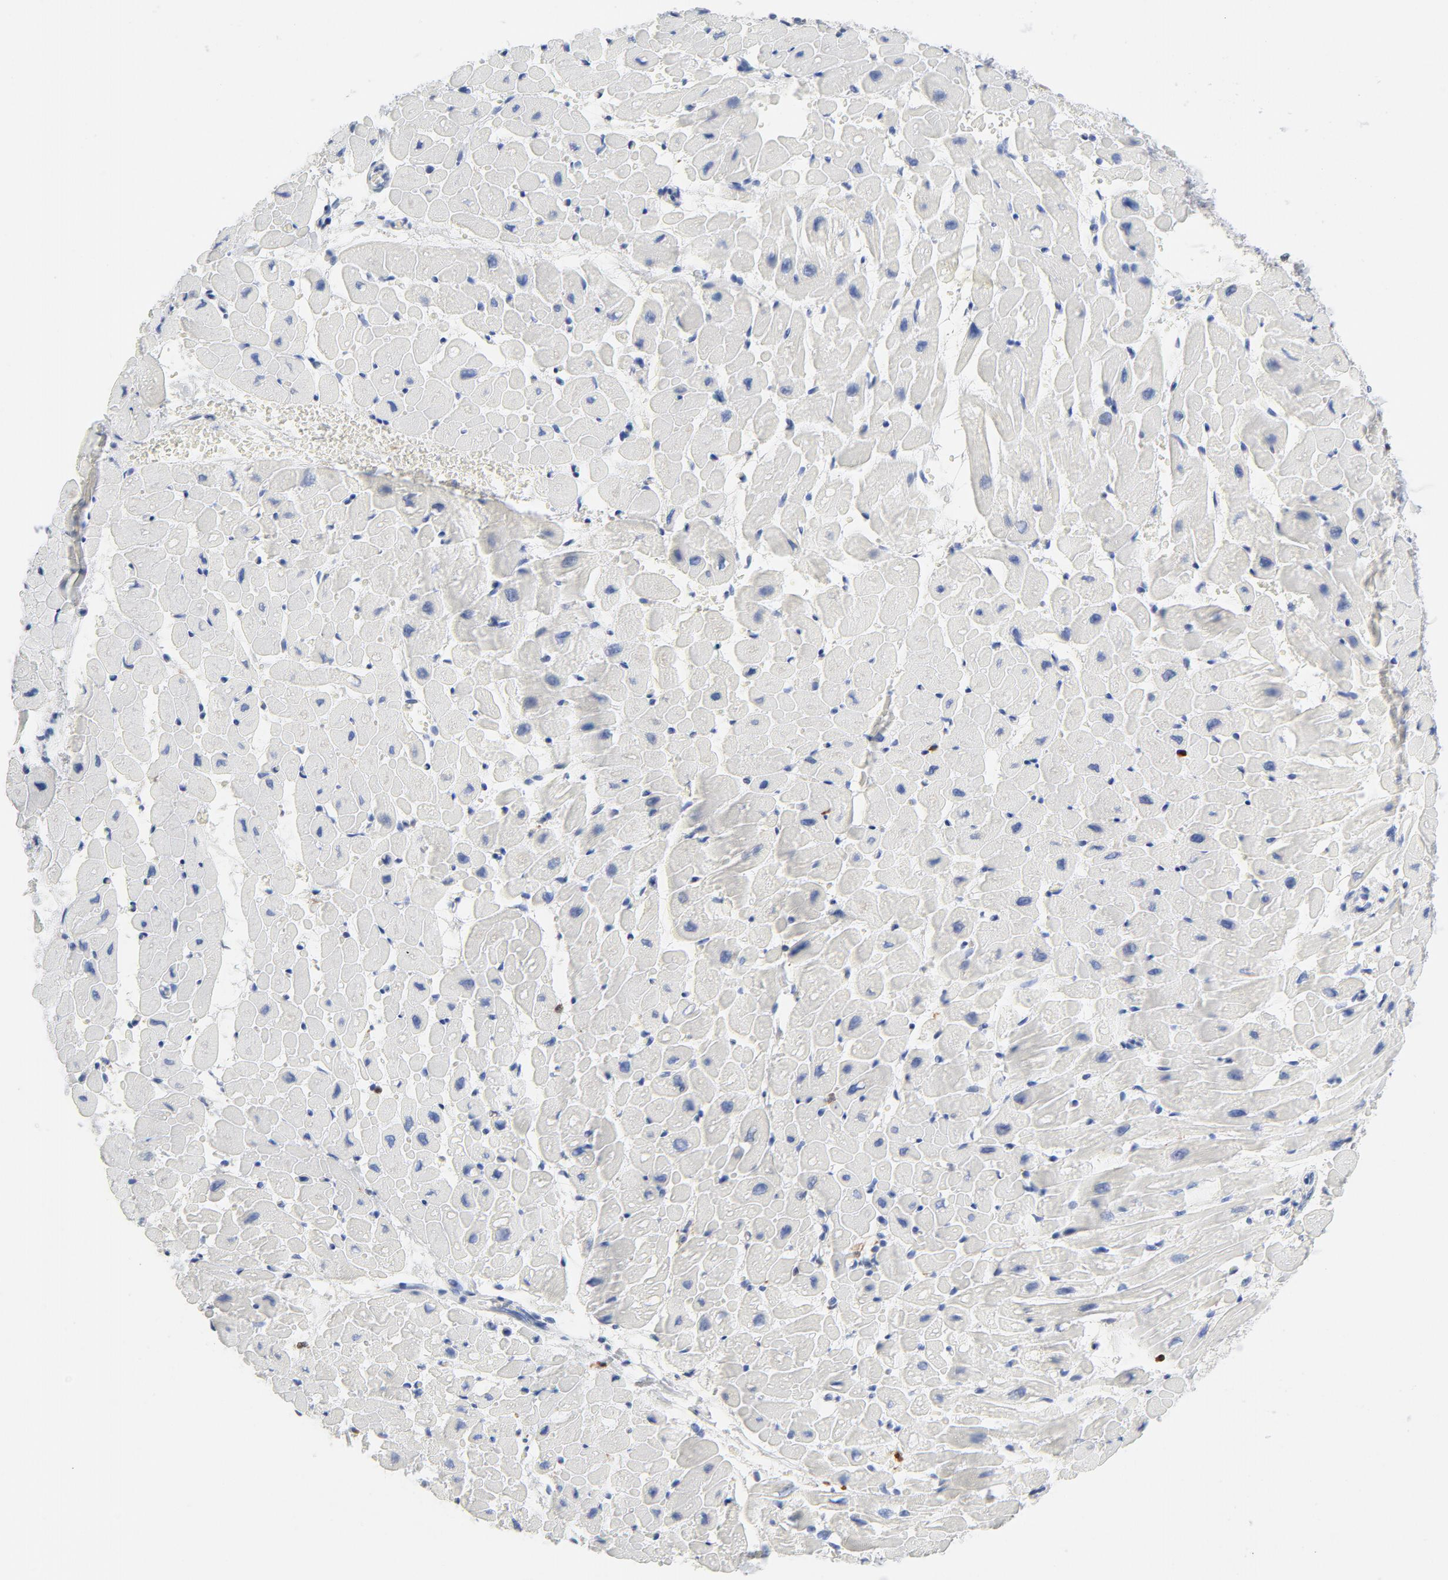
{"staining": {"intensity": "negative", "quantity": "none", "location": "none"}, "tissue": "heart muscle", "cell_type": "Cardiomyocytes", "image_type": "normal", "snomed": [{"axis": "morphology", "description": "Normal tissue, NOS"}, {"axis": "topography", "description": "Heart"}], "caption": "This is an immunohistochemistry (IHC) photomicrograph of benign human heart muscle. There is no expression in cardiomyocytes.", "gene": "NCF1", "patient": {"sex": "male", "age": 45}}